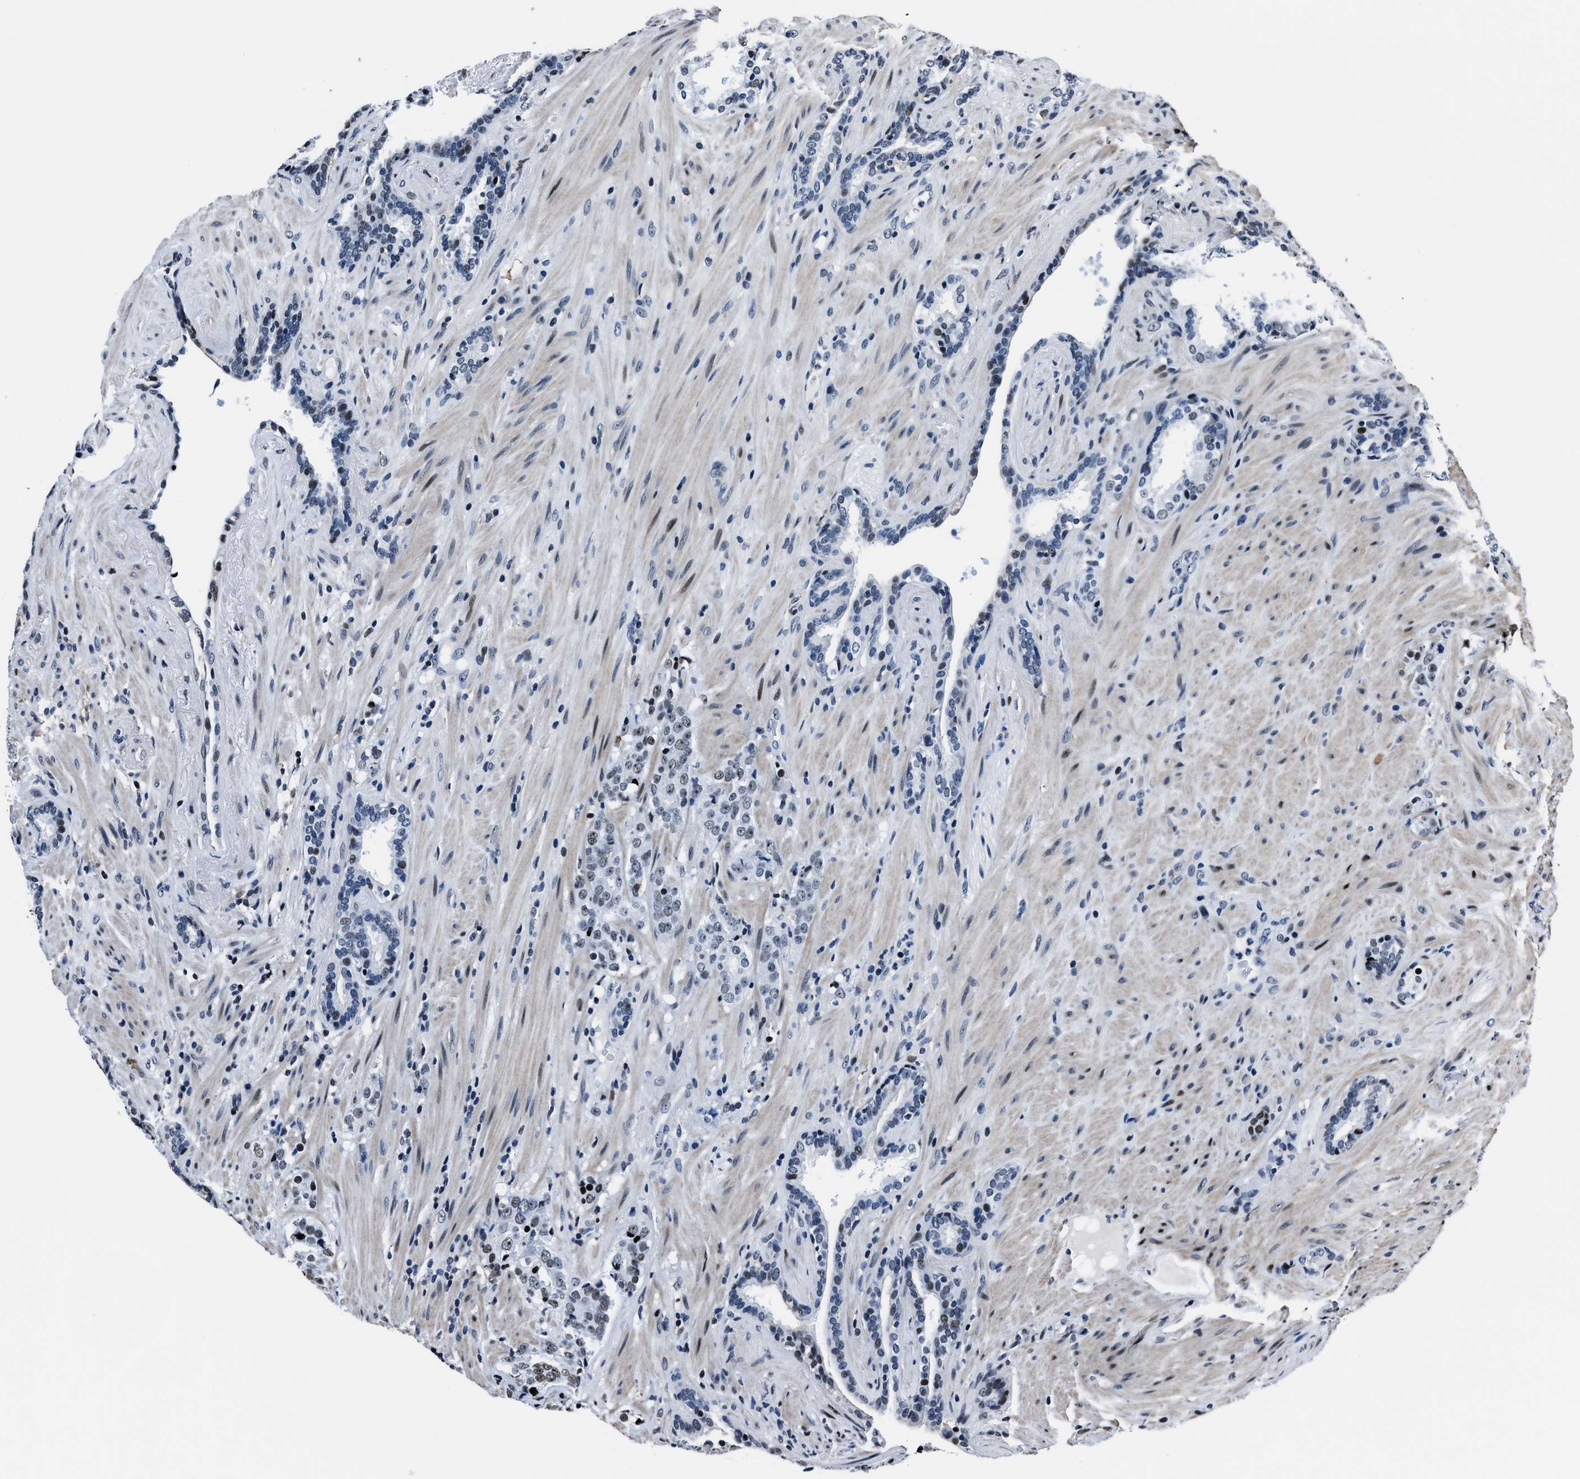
{"staining": {"intensity": "weak", "quantity": "25%-75%", "location": "nuclear"}, "tissue": "prostate cancer", "cell_type": "Tumor cells", "image_type": "cancer", "snomed": [{"axis": "morphology", "description": "Adenocarcinoma, High grade"}, {"axis": "topography", "description": "Prostate"}], "caption": "Approximately 25%-75% of tumor cells in prostate cancer display weak nuclear protein expression as visualized by brown immunohistochemical staining.", "gene": "PPIE", "patient": {"sex": "male", "age": 71}}